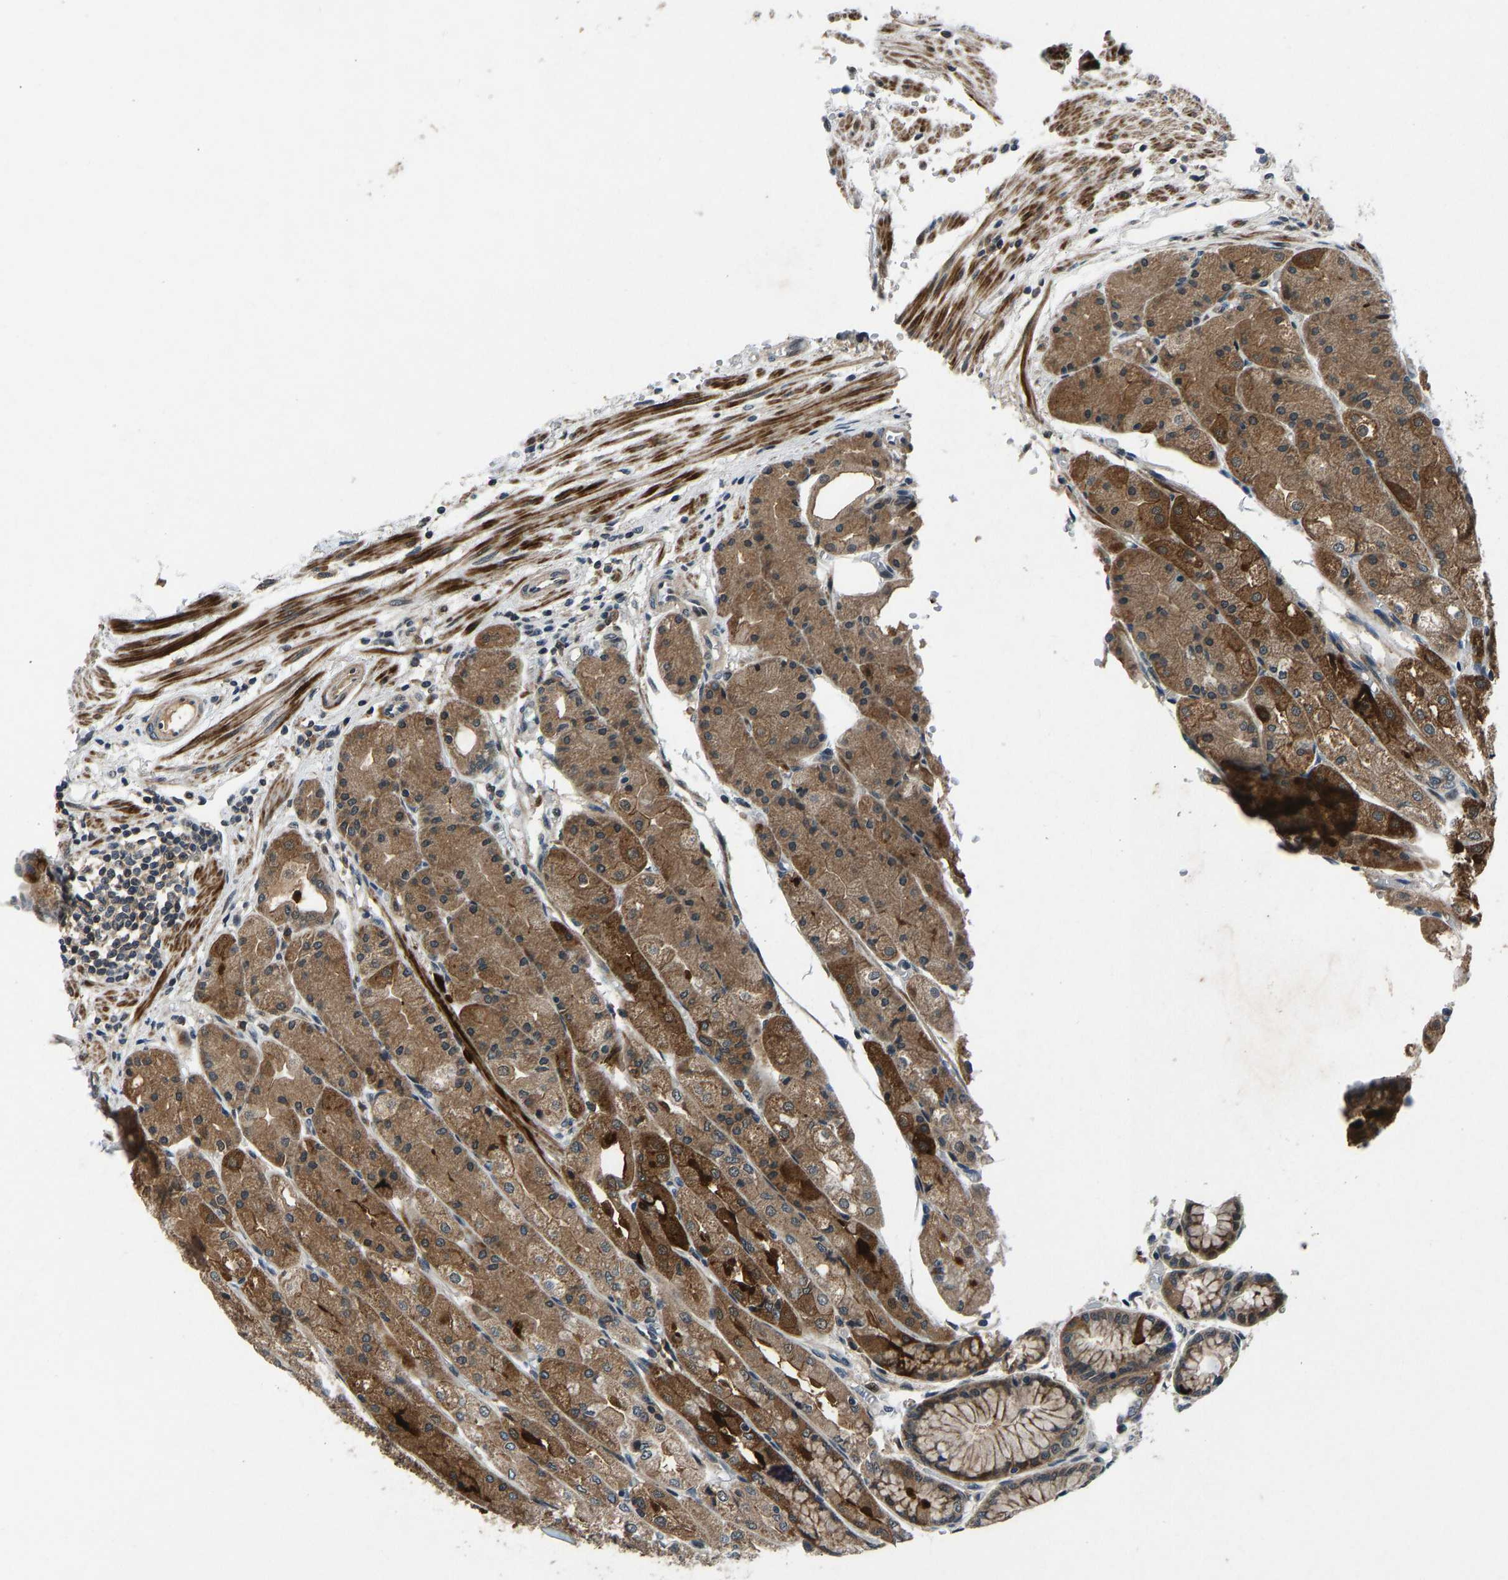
{"staining": {"intensity": "moderate", "quantity": ">75%", "location": "cytoplasmic/membranous"}, "tissue": "stomach", "cell_type": "Glandular cells", "image_type": "normal", "snomed": [{"axis": "morphology", "description": "Normal tissue, NOS"}, {"axis": "topography", "description": "Stomach, upper"}], "caption": "Immunohistochemical staining of benign human stomach reveals moderate cytoplasmic/membranous protein positivity in approximately >75% of glandular cells.", "gene": "RLIM", "patient": {"sex": "male", "age": 72}}